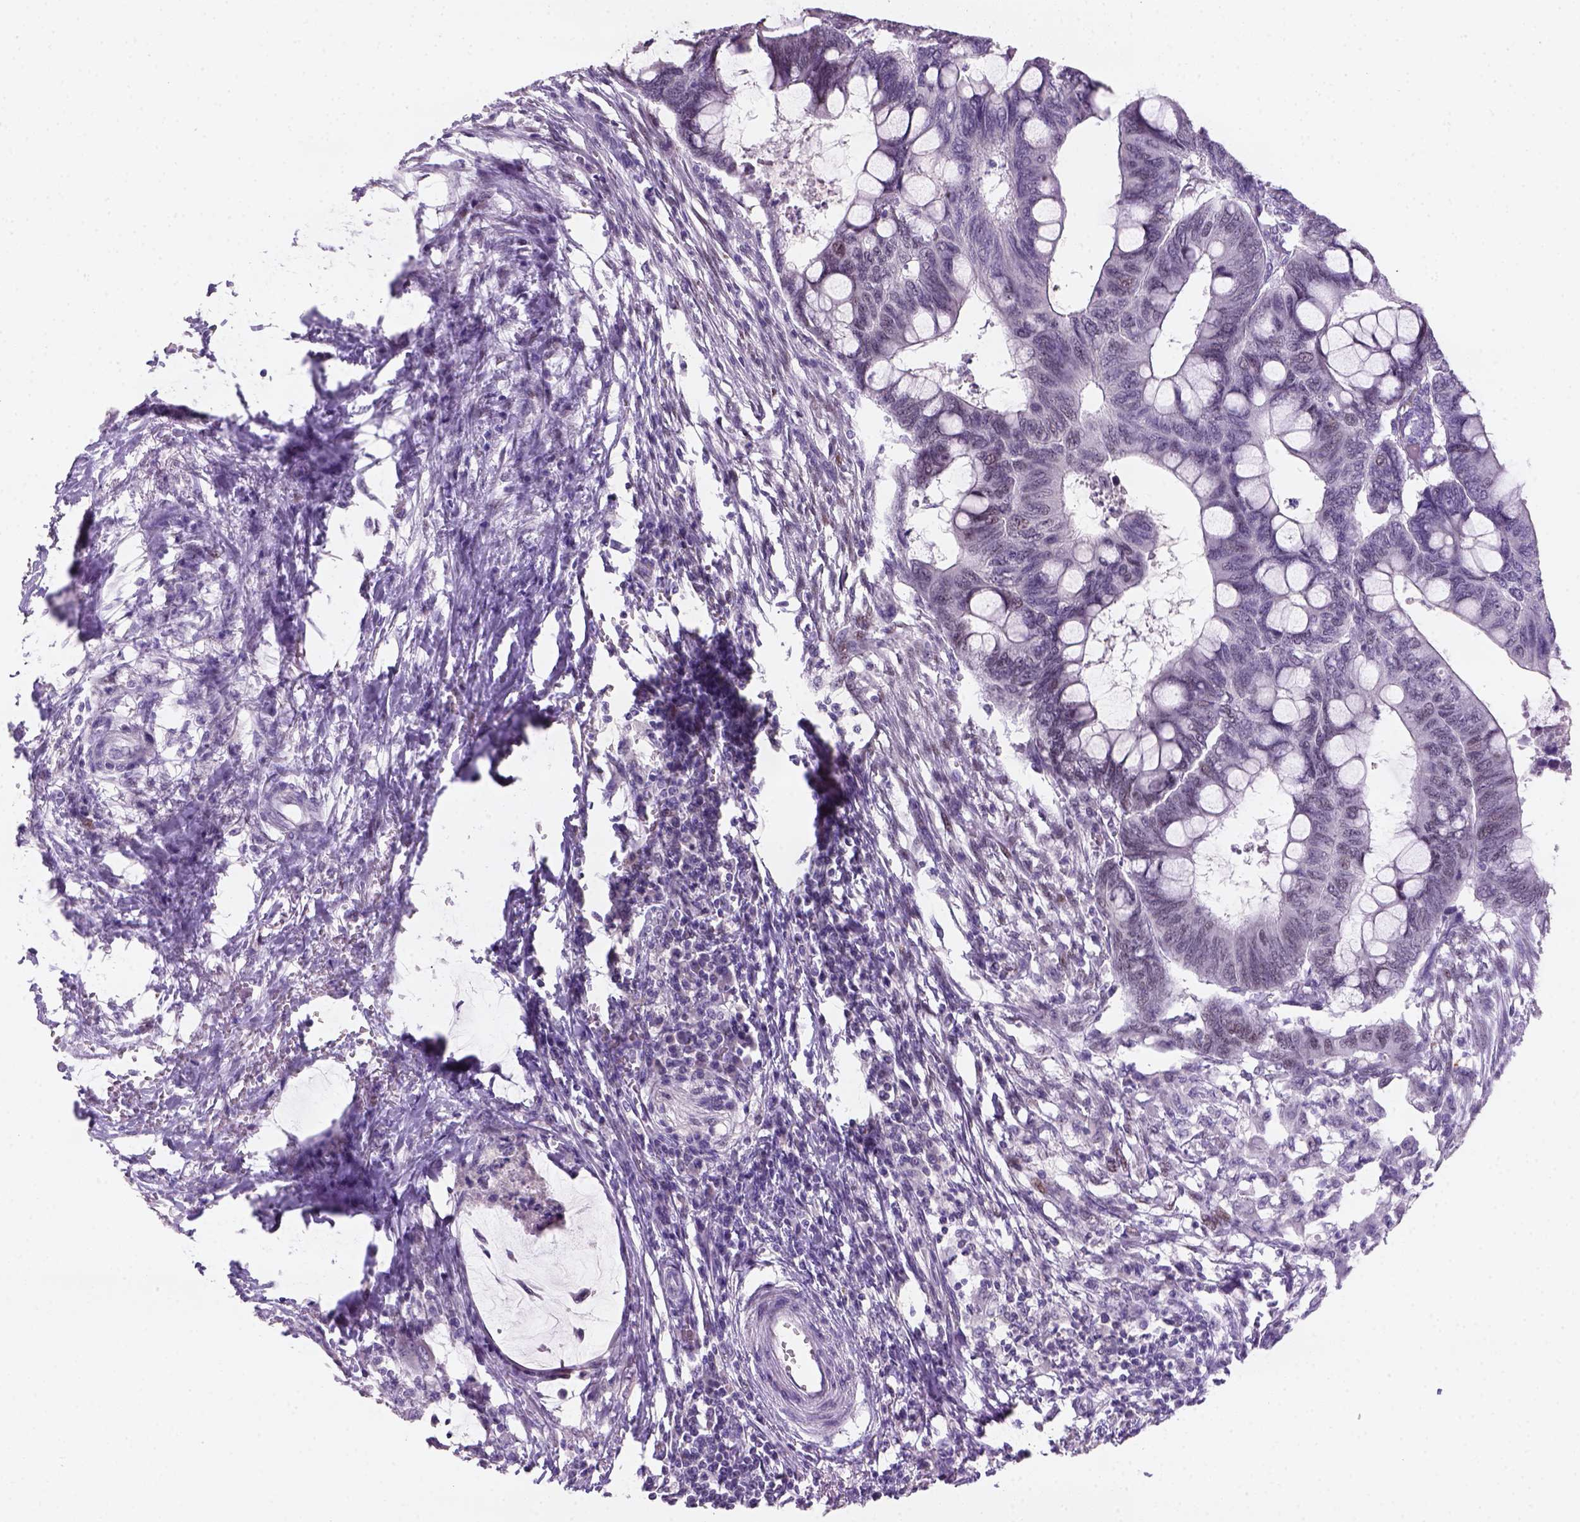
{"staining": {"intensity": "weak", "quantity": "25%-75%", "location": "nuclear"}, "tissue": "colorectal cancer", "cell_type": "Tumor cells", "image_type": "cancer", "snomed": [{"axis": "morphology", "description": "Normal tissue, NOS"}, {"axis": "morphology", "description": "Adenocarcinoma, NOS"}, {"axis": "topography", "description": "Rectum"}, {"axis": "topography", "description": "Peripheral nerve tissue"}], "caption": "Protein expression by immunohistochemistry exhibits weak nuclear staining in about 25%-75% of tumor cells in colorectal cancer (adenocarcinoma).", "gene": "ZMAT4", "patient": {"sex": "male", "age": 92}}